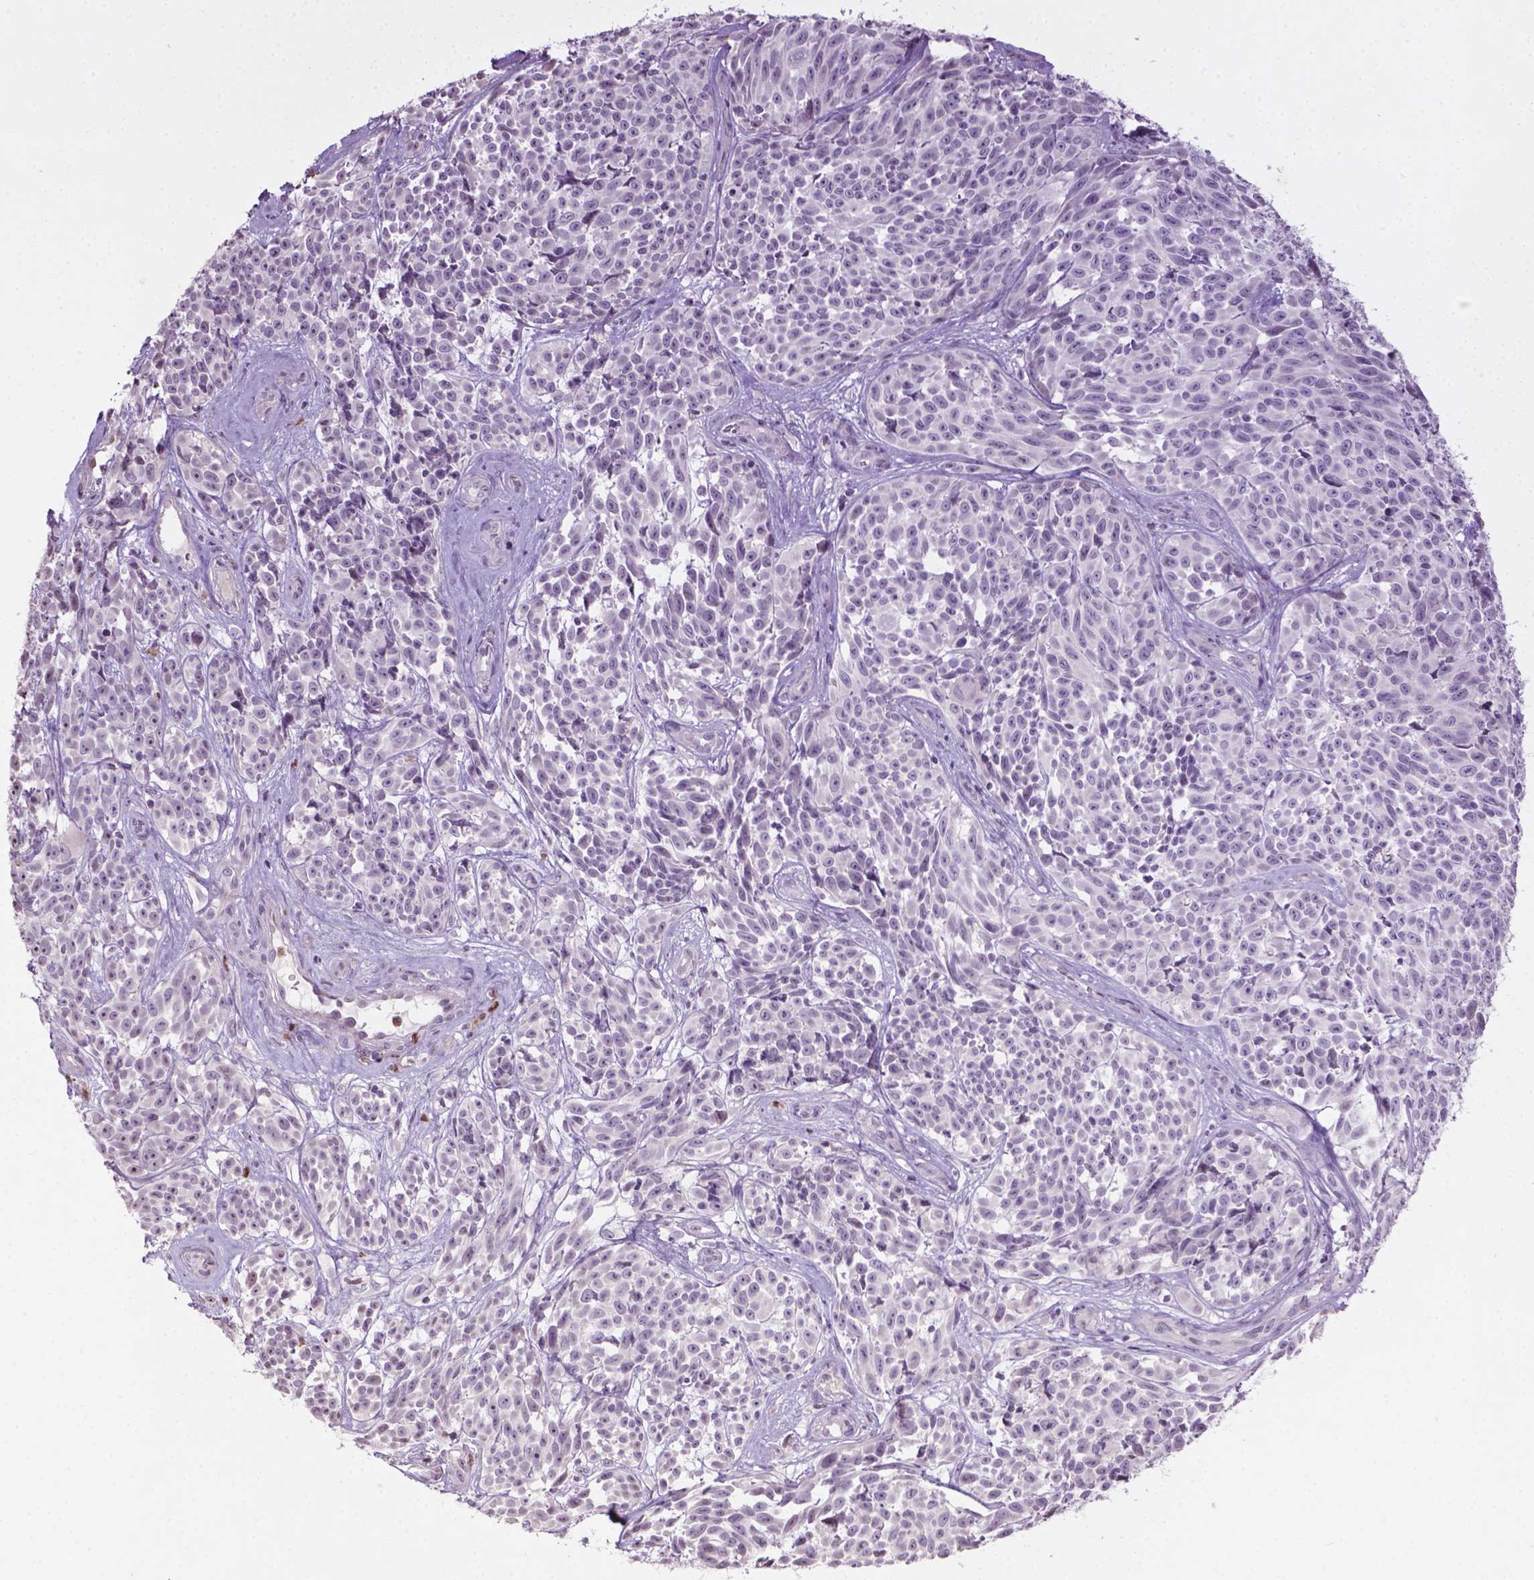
{"staining": {"intensity": "negative", "quantity": "none", "location": "none"}, "tissue": "melanoma", "cell_type": "Tumor cells", "image_type": "cancer", "snomed": [{"axis": "morphology", "description": "Malignant melanoma, NOS"}, {"axis": "topography", "description": "Skin"}], "caption": "Immunohistochemistry (IHC) image of neoplastic tissue: human malignant melanoma stained with DAB displays no significant protein expression in tumor cells.", "gene": "NTNG2", "patient": {"sex": "female", "age": 88}}